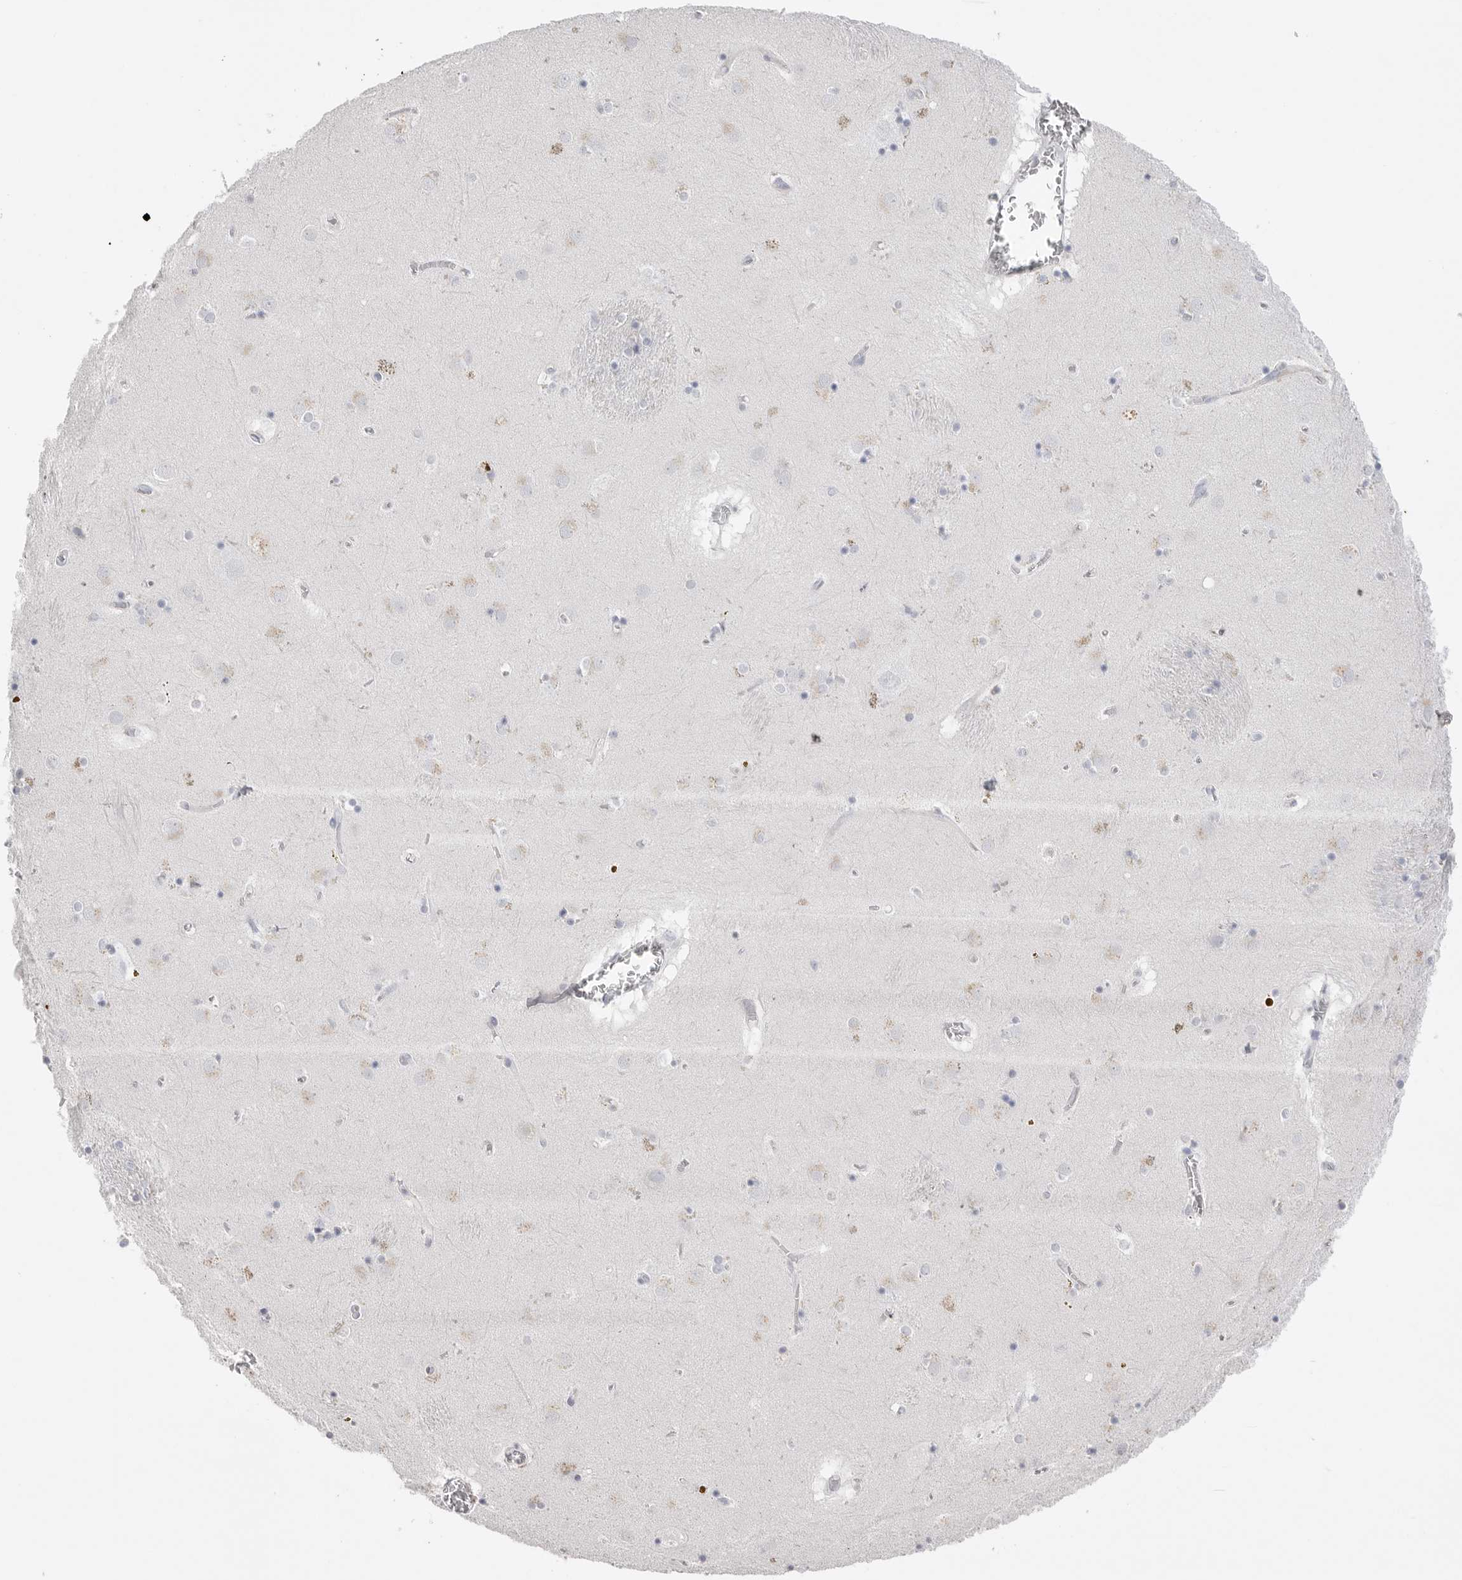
{"staining": {"intensity": "negative", "quantity": "none", "location": "none"}, "tissue": "caudate", "cell_type": "Glial cells", "image_type": "normal", "snomed": [{"axis": "morphology", "description": "Normal tissue, NOS"}, {"axis": "topography", "description": "Lateral ventricle wall"}], "caption": "IHC image of normal caudate: caudate stained with DAB (3,3'-diaminobenzidine) shows no significant protein staining in glial cells. (Stains: DAB (3,3'-diaminobenzidine) IHC with hematoxylin counter stain, Microscopy: brightfield microscopy at high magnification).", "gene": "CPB1", "patient": {"sex": "male", "age": 70}}